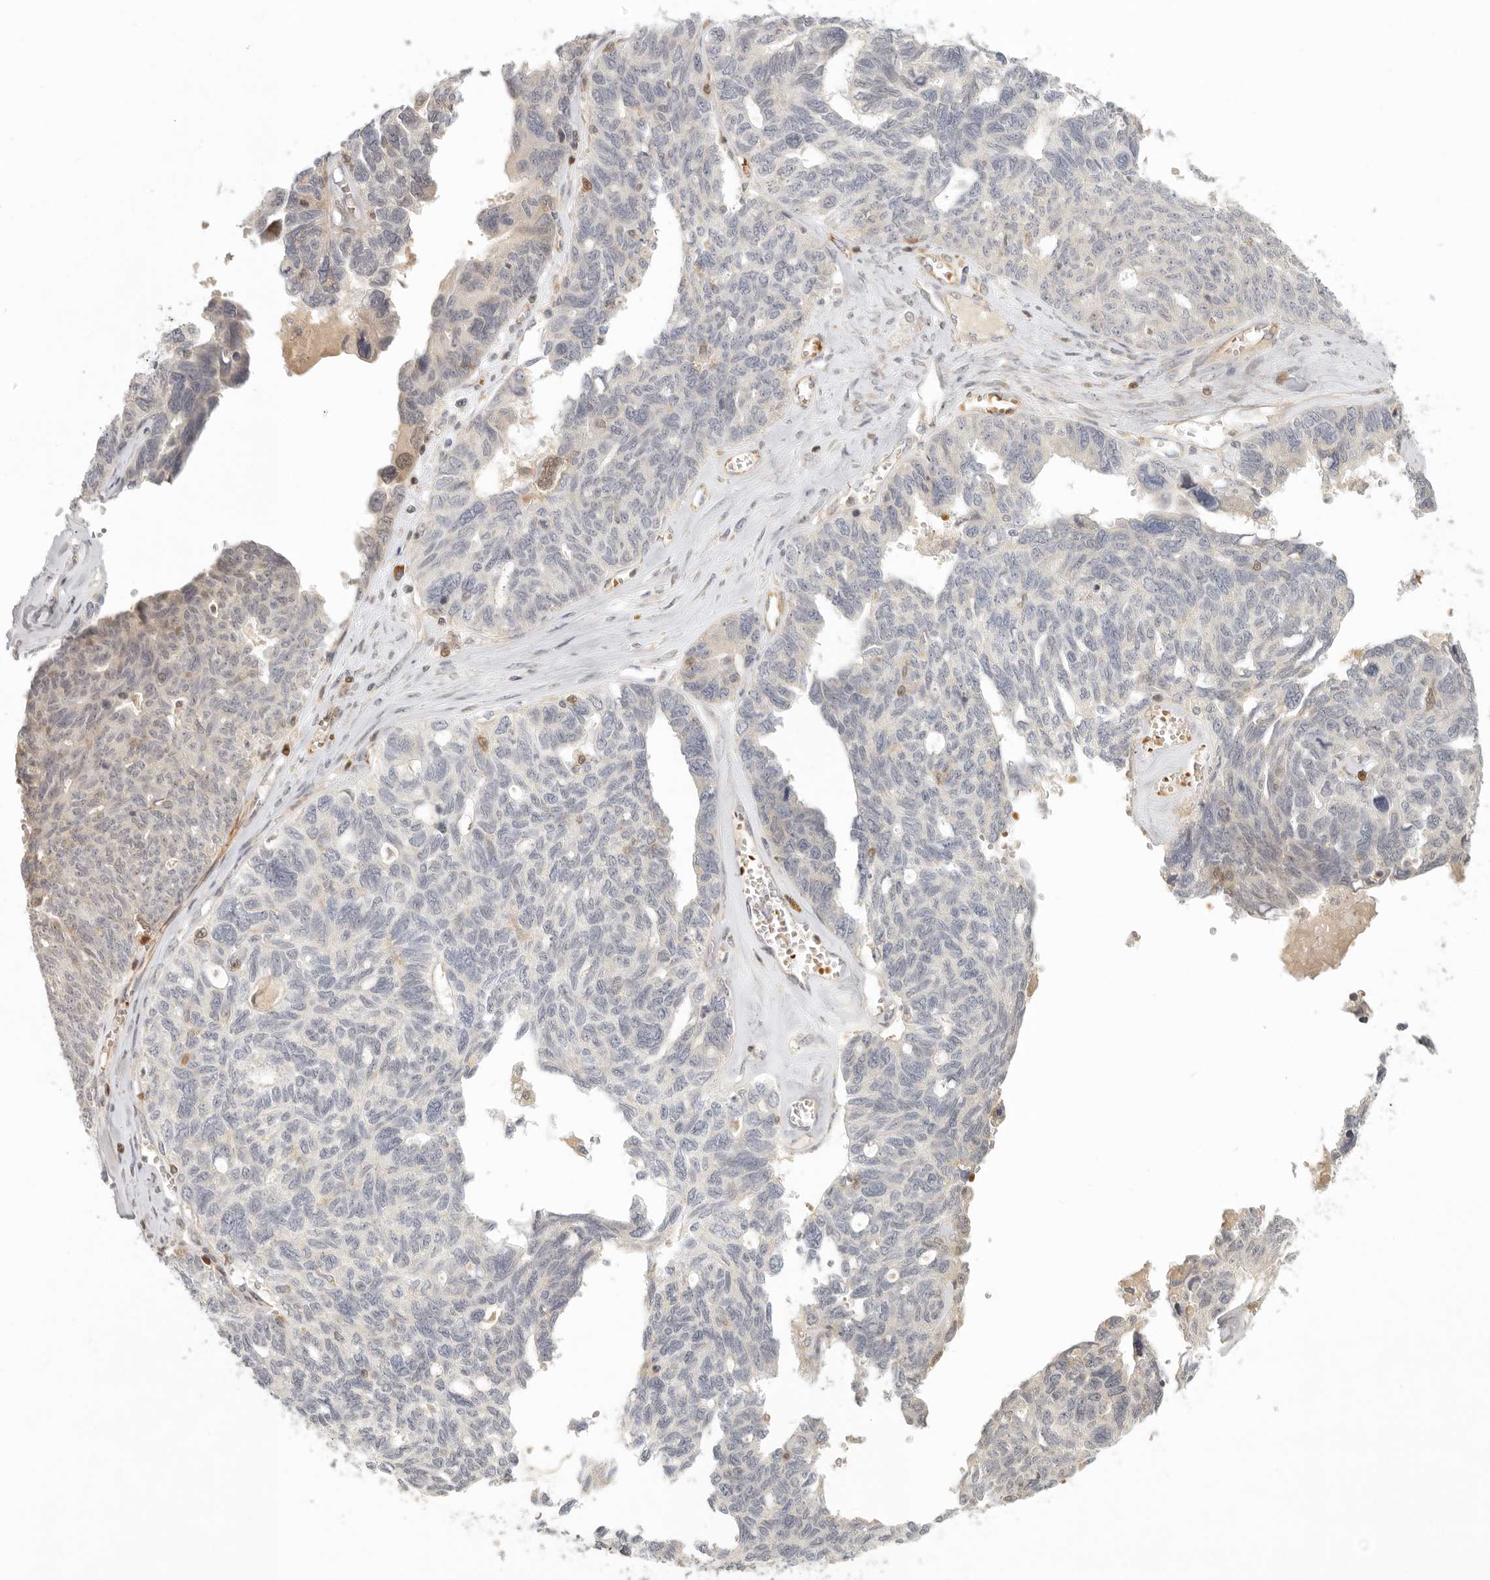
{"staining": {"intensity": "weak", "quantity": "<25%", "location": "nuclear"}, "tissue": "ovarian cancer", "cell_type": "Tumor cells", "image_type": "cancer", "snomed": [{"axis": "morphology", "description": "Cystadenocarcinoma, serous, NOS"}, {"axis": "topography", "description": "Ovary"}], "caption": "Immunohistochemistry micrograph of neoplastic tissue: human serous cystadenocarcinoma (ovarian) stained with DAB exhibits no significant protein expression in tumor cells. (Brightfield microscopy of DAB (3,3'-diaminobenzidine) immunohistochemistry (IHC) at high magnification).", "gene": "AHDC1", "patient": {"sex": "female", "age": 79}}